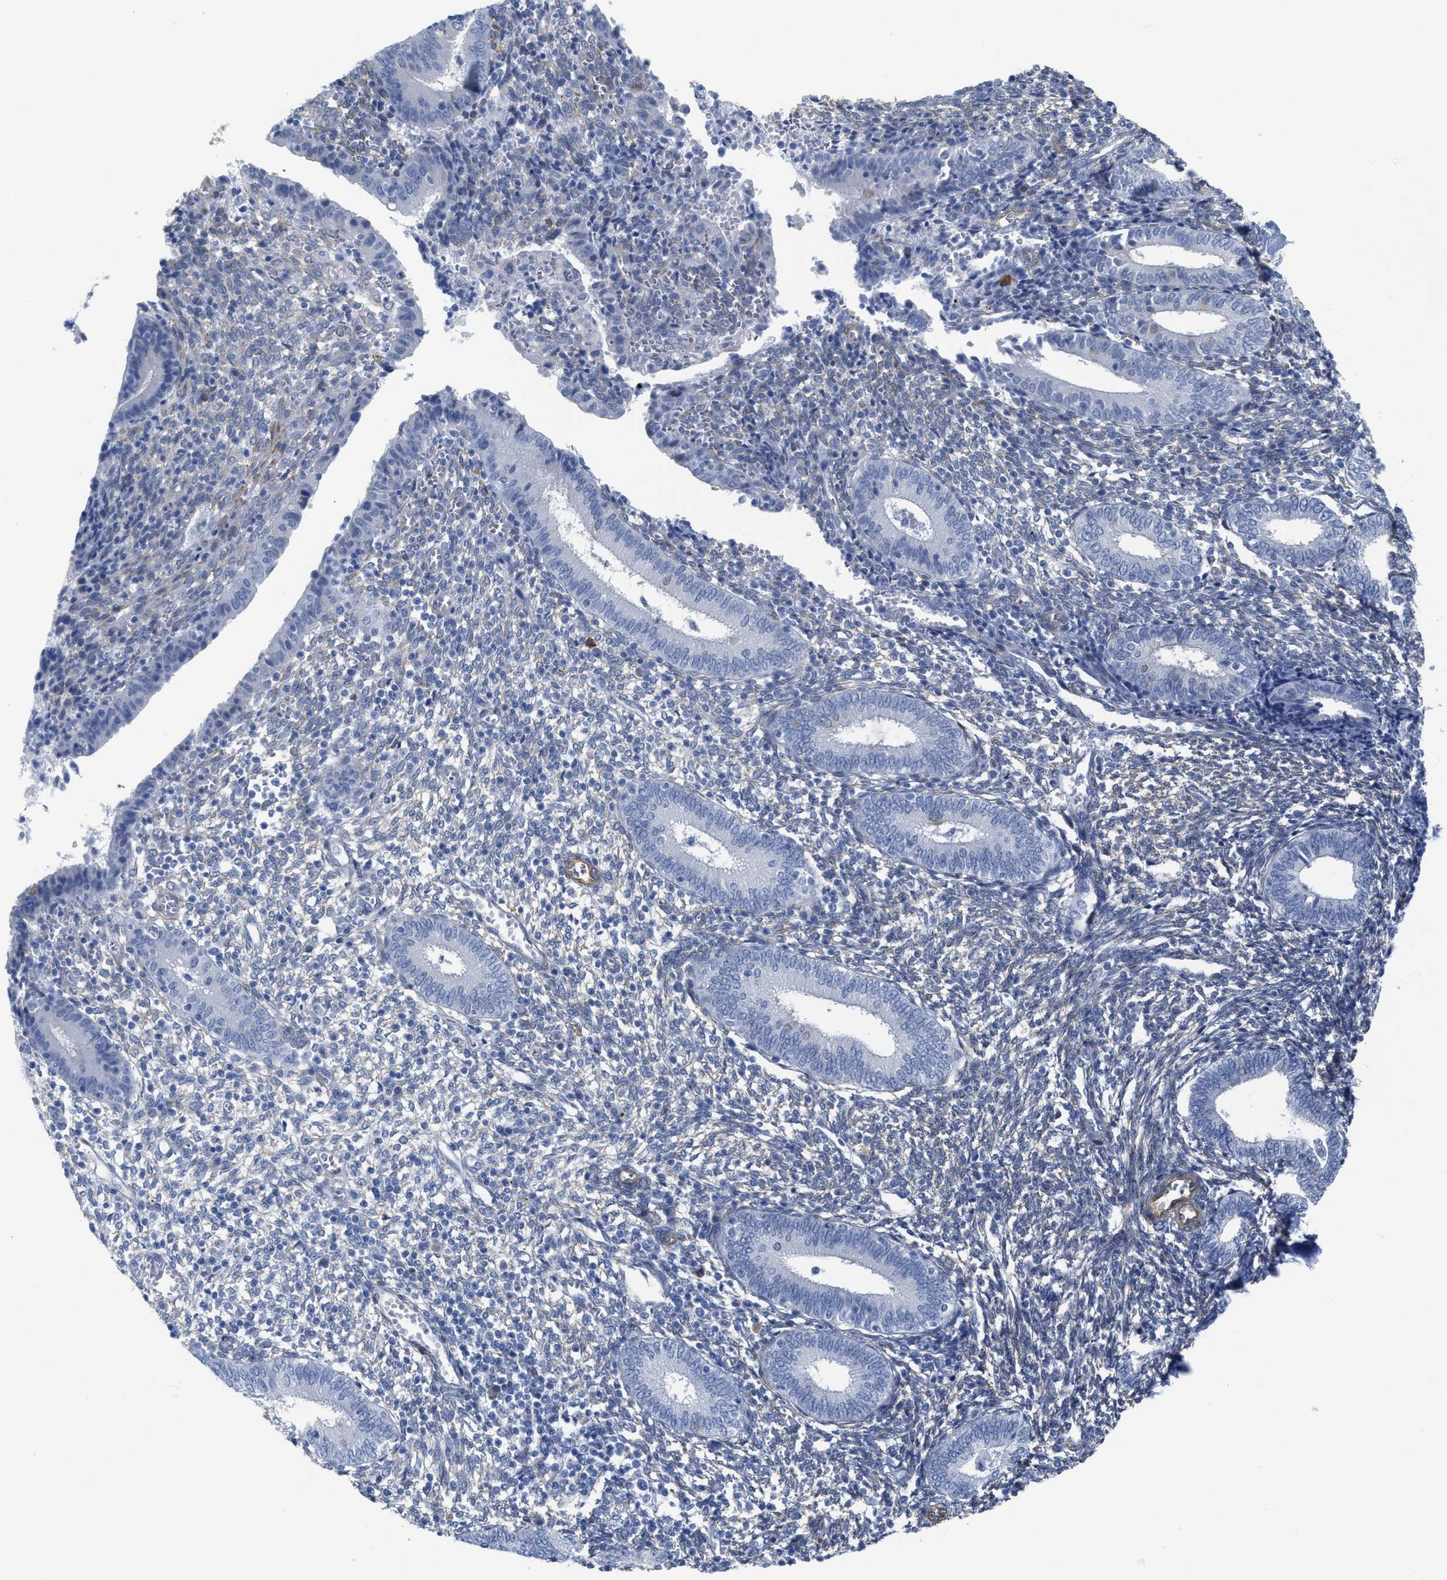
{"staining": {"intensity": "negative", "quantity": "none", "location": "none"}, "tissue": "endometrium", "cell_type": "Cells in endometrial stroma", "image_type": "normal", "snomed": [{"axis": "morphology", "description": "Normal tissue, NOS"}, {"axis": "topography", "description": "Endometrium"}], "caption": "This is an immunohistochemistry image of normal human endometrium. There is no expression in cells in endometrial stroma.", "gene": "TUB", "patient": {"sex": "female", "age": 41}}